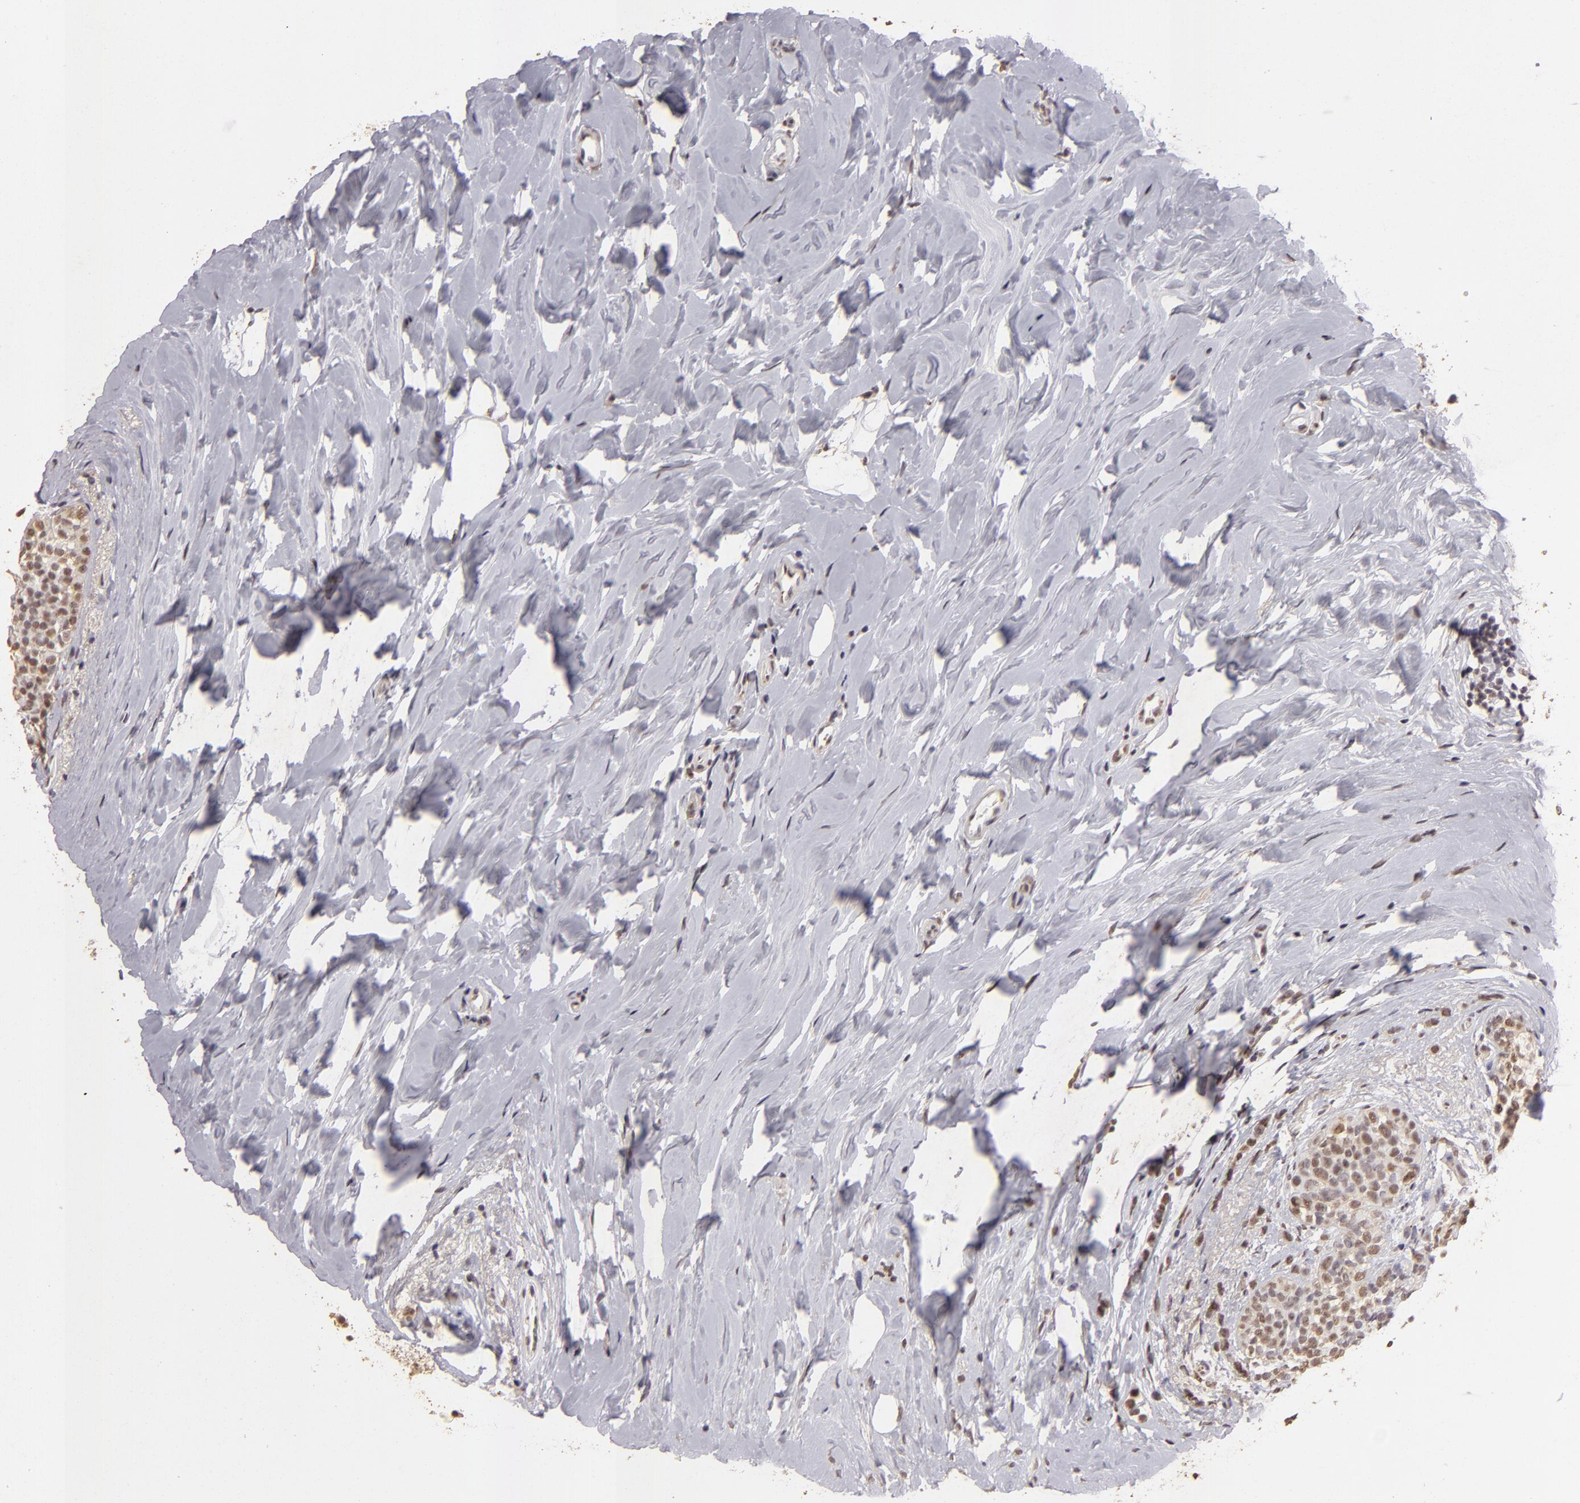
{"staining": {"intensity": "weak", "quantity": "25%-75%", "location": "nuclear"}, "tissue": "breast cancer", "cell_type": "Tumor cells", "image_type": "cancer", "snomed": [{"axis": "morphology", "description": "Lobular carcinoma"}, {"axis": "topography", "description": "Breast"}], "caption": "Breast cancer stained with a protein marker exhibits weak staining in tumor cells.", "gene": "CBX3", "patient": {"sex": "female", "age": 64}}